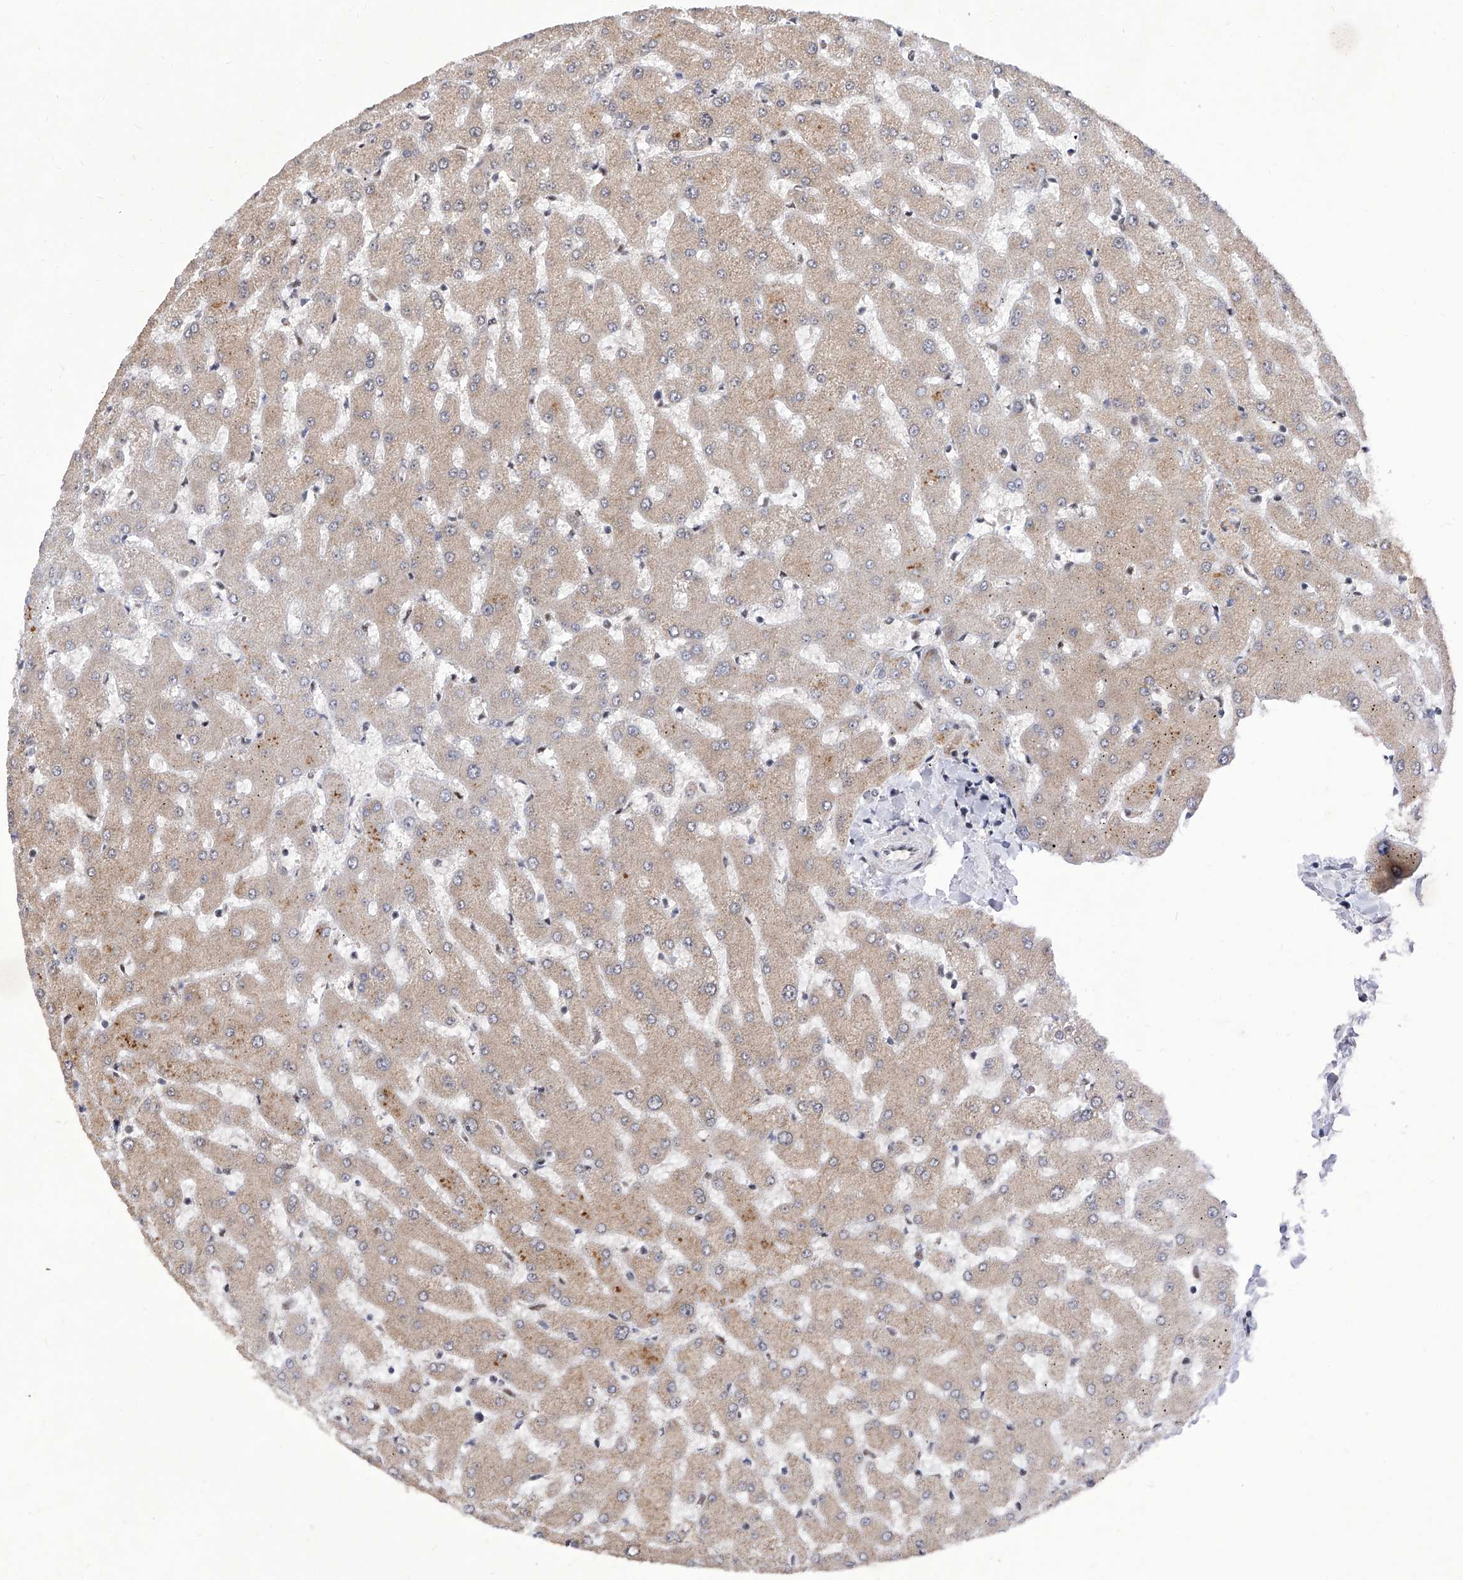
{"staining": {"intensity": "negative", "quantity": "none", "location": "none"}, "tissue": "liver", "cell_type": "Cholangiocytes", "image_type": "normal", "snomed": [{"axis": "morphology", "description": "Normal tissue, NOS"}, {"axis": "topography", "description": "Liver"}], "caption": "An image of liver stained for a protein shows no brown staining in cholangiocytes. Nuclei are stained in blue.", "gene": "RAD54L", "patient": {"sex": "female", "age": 63}}